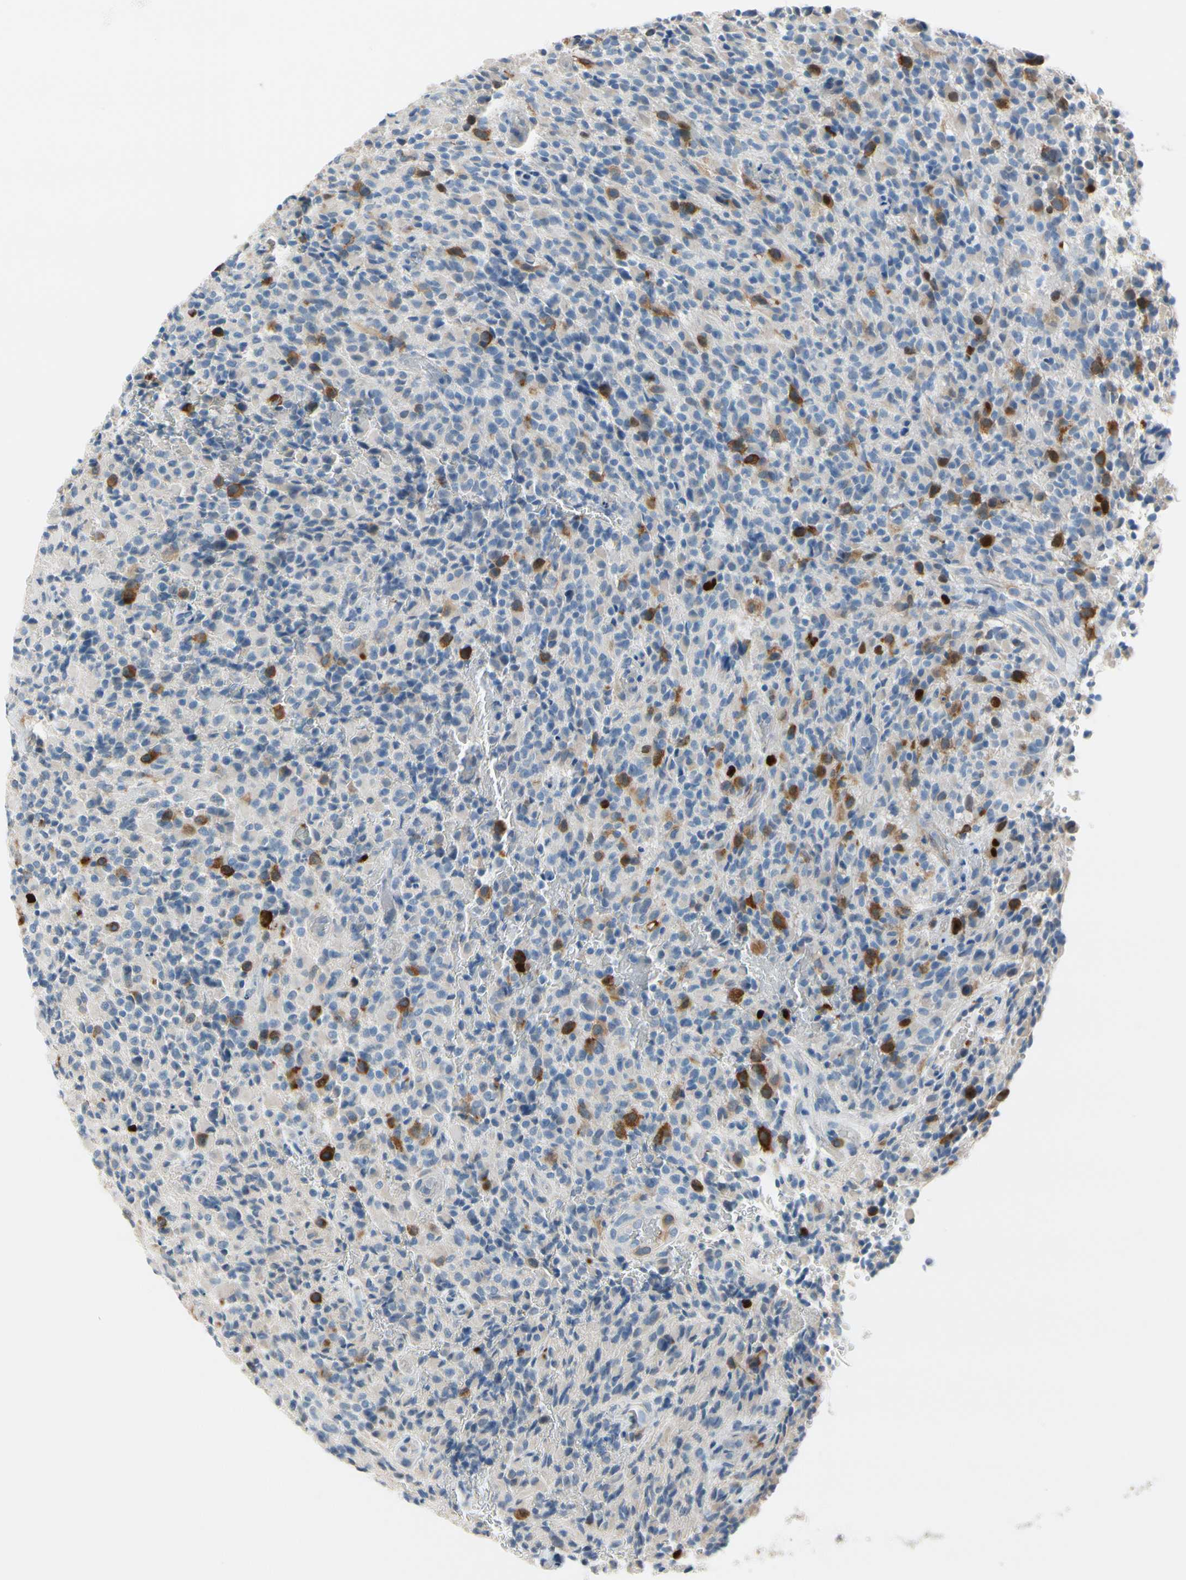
{"staining": {"intensity": "moderate", "quantity": "<25%", "location": "cytoplasmic/membranous"}, "tissue": "glioma", "cell_type": "Tumor cells", "image_type": "cancer", "snomed": [{"axis": "morphology", "description": "Glioma, malignant, High grade"}, {"axis": "topography", "description": "Brain"}], "caption": "About <25% of tumor cells in malignant high-grade glioma reveal moderate cytoplasmic/membranous protein staining as visualized by brown immunohistochemical staining.", "gene": "CKAP2", "patient": {"sex": "male", "age": 71}}